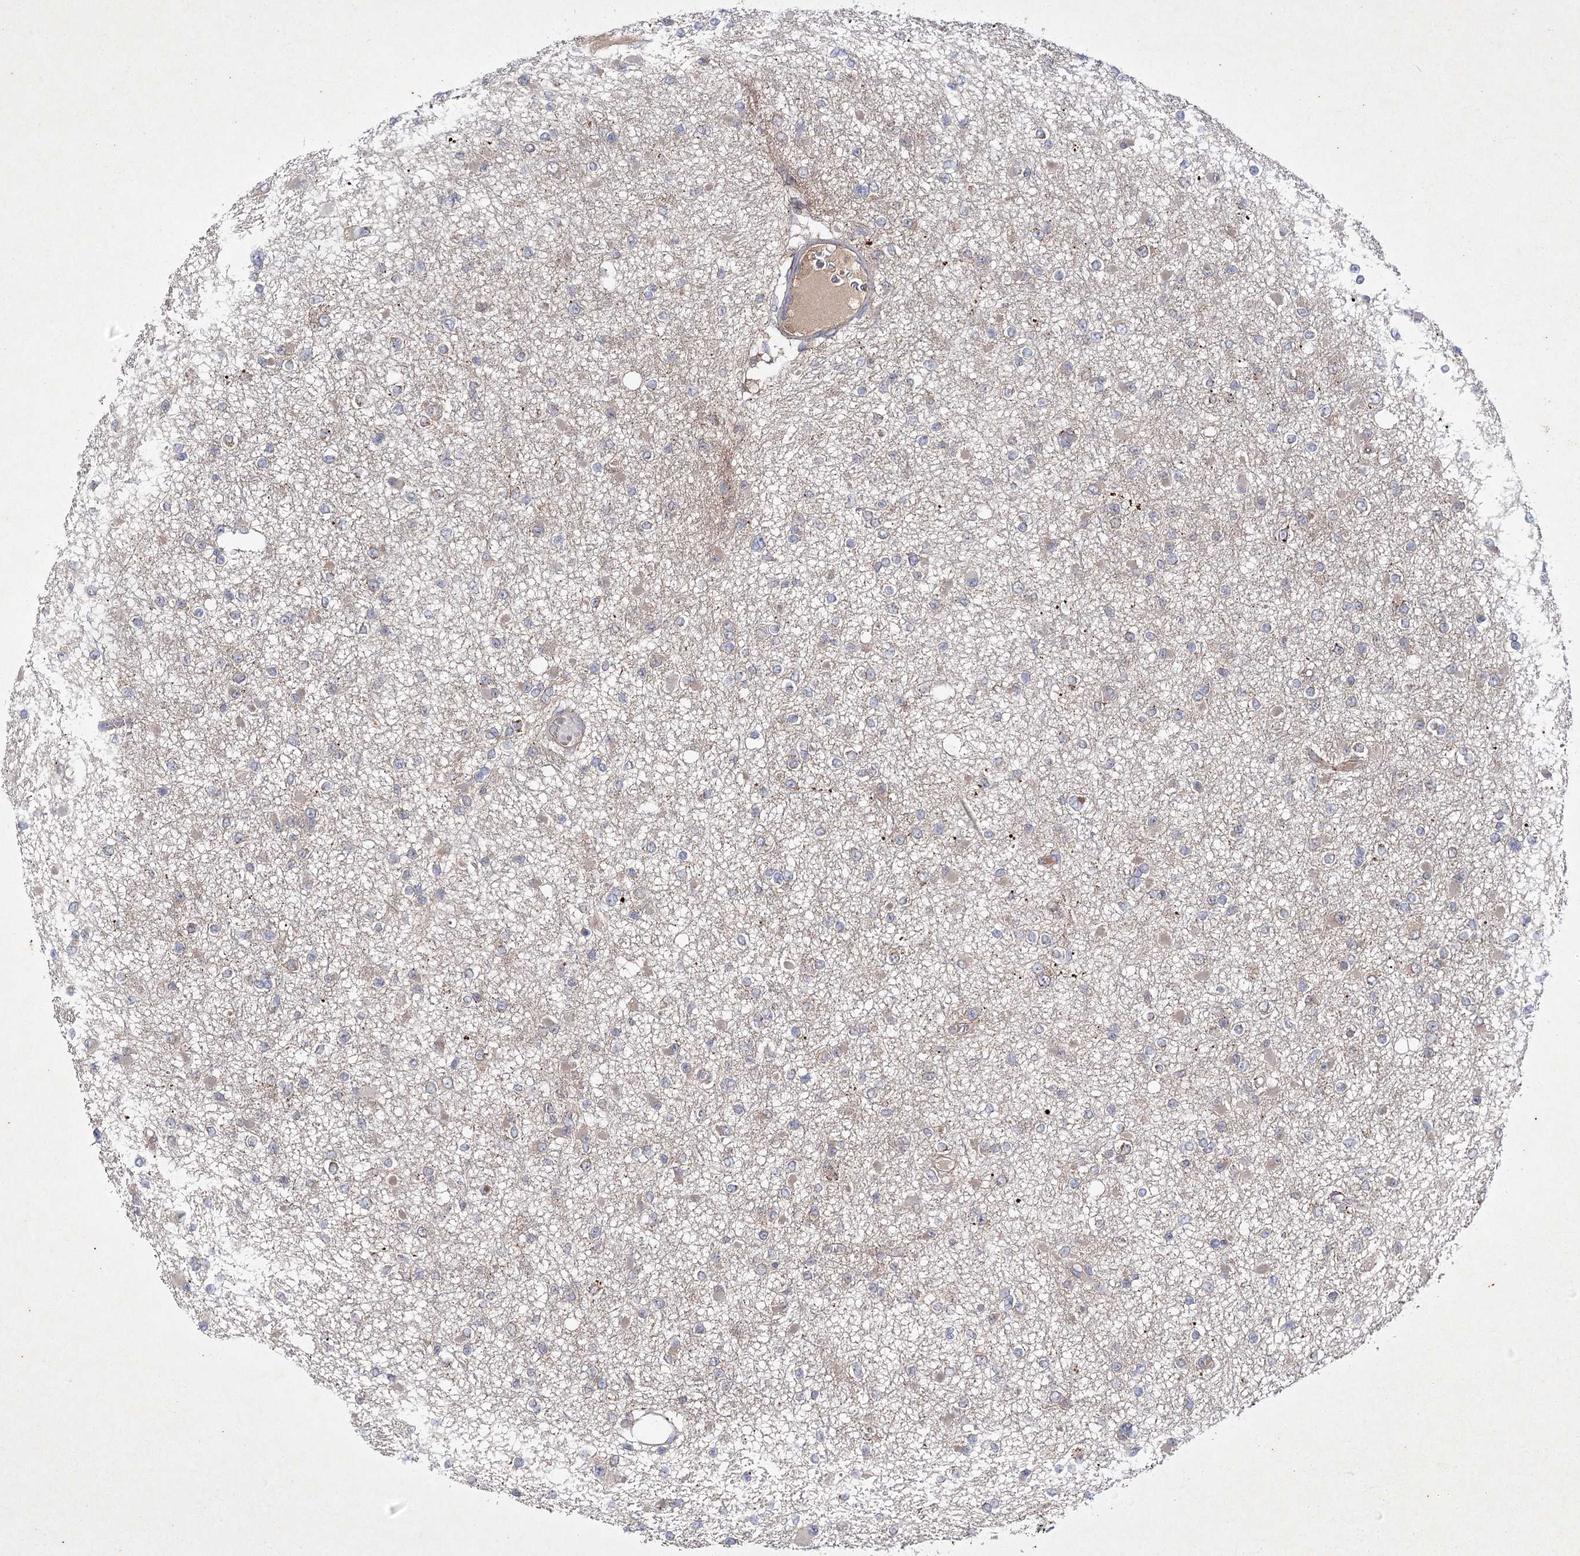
{"staining": {"intensity": "weak", "quantity": "<25%", "location": "cytoplasmic/membranous"}, "tissue": "glioma", "cell_type": "Tumor cells", "image_type": "cancer", "snomed": [{"axis": "morphology", "description": "Glioma, malignant, Low grade"}, {"axis": "topography", "description": "Brain"}], "caption": "An IHC micrograph of malignant low-grade glioma is shown. There is no staining in tumor cells of malignant low-grade glioma. (Brightfield microscopy of DAB immunohistochemistry (IHC) at high magnification).", "gene": "BCR", "patient": {"sex": "female", "age": 22}}